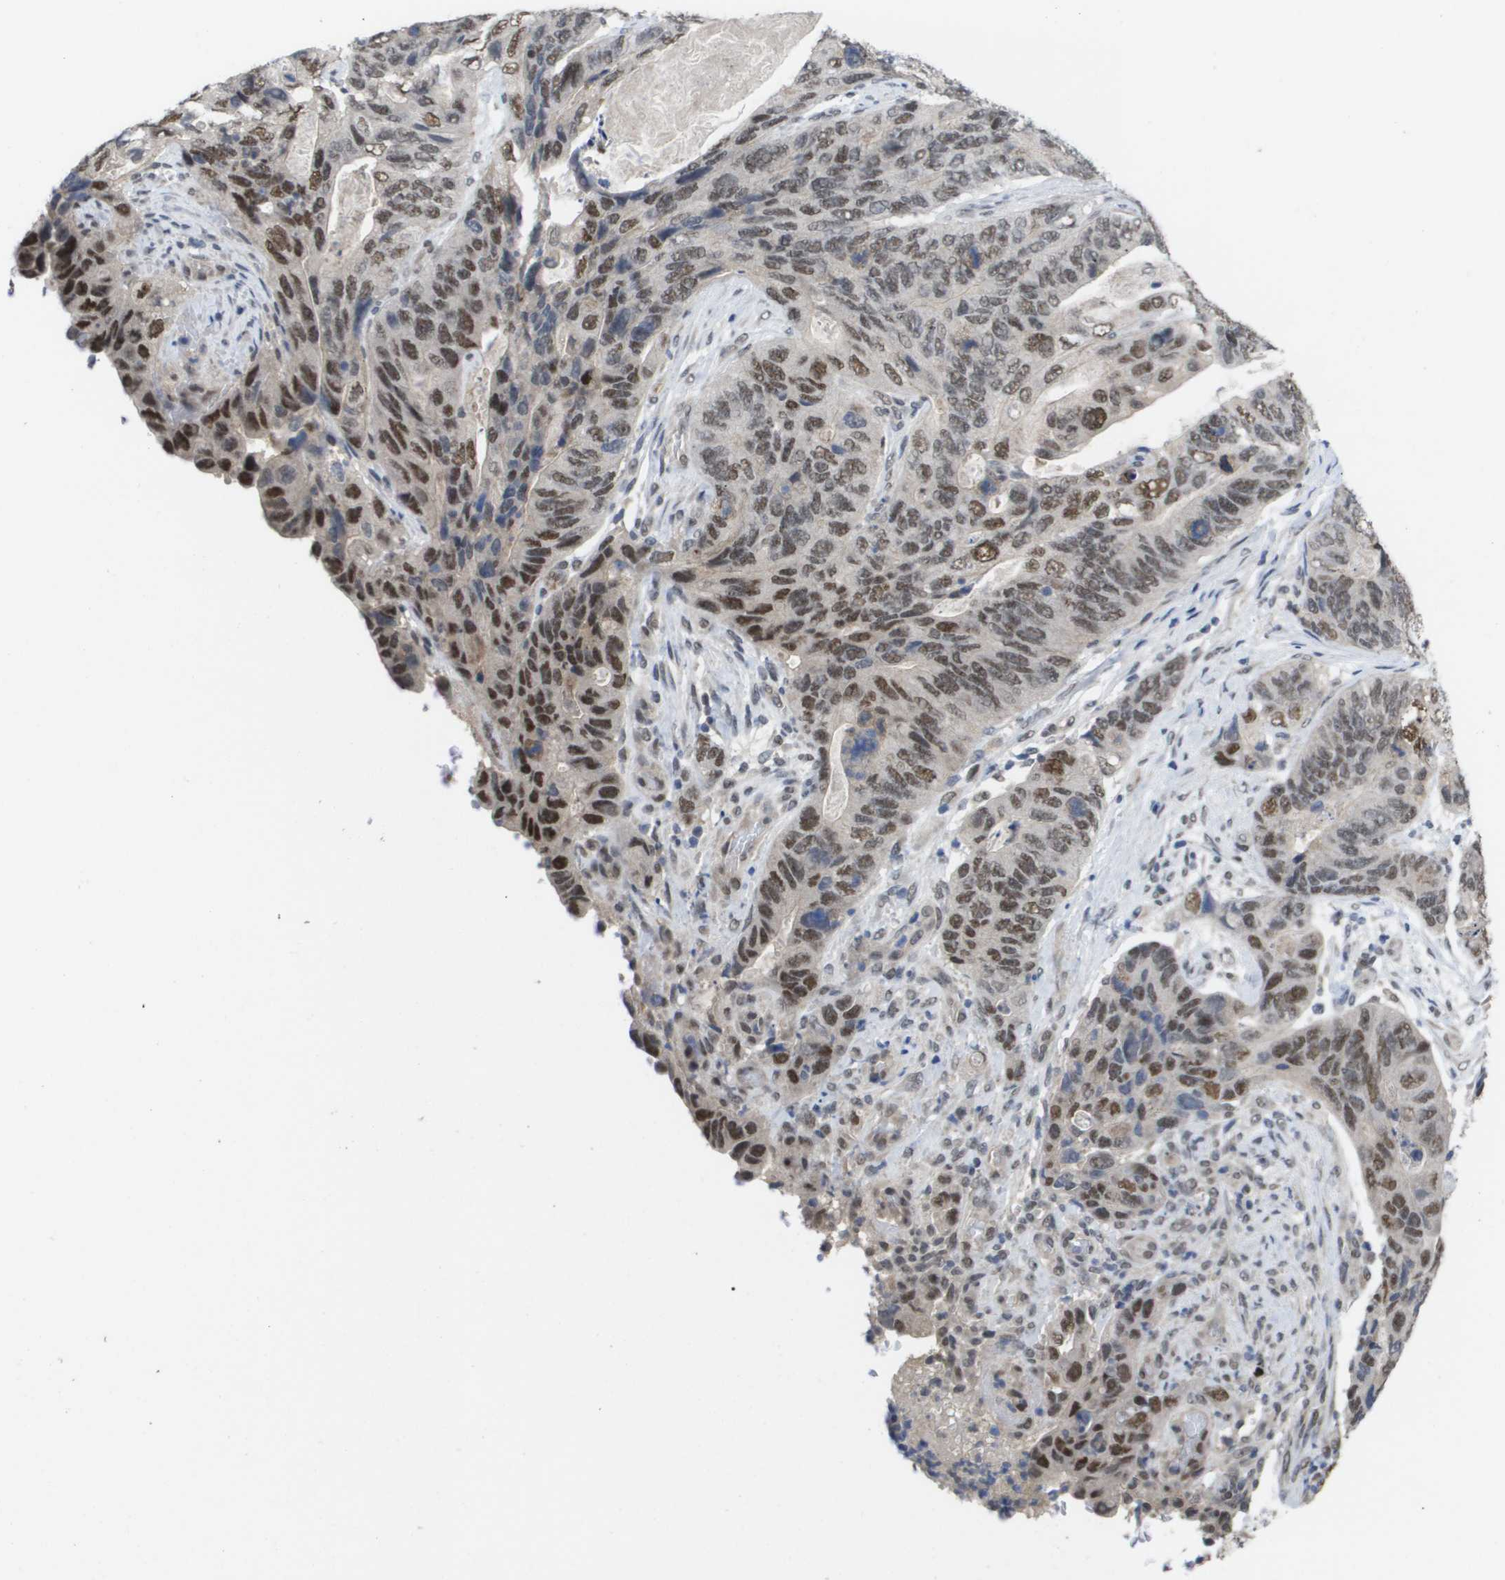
{"staining": {"intensity": "strong", "quantity": "25%-75%", "location": "nuclear"}, "tissue": "stomach cancer", "cell_type": "Tumor cells", "image_type": "cancer", "snomed": [{"axis": "morphology", "description": "Adenocarcinoma, NOS"}, {"axis": "topography", "description": "Stomach"}], "caption": "Stomach cancer stained with DAB (3,3'-diaminobenzidine) immunohistochemistry (IHC) shows high levels of strong nuclear positivity in about 25%-75% of tumor cells.", "gene": "AMBRA1", "patient": {"sex": "female", "age": 89}}